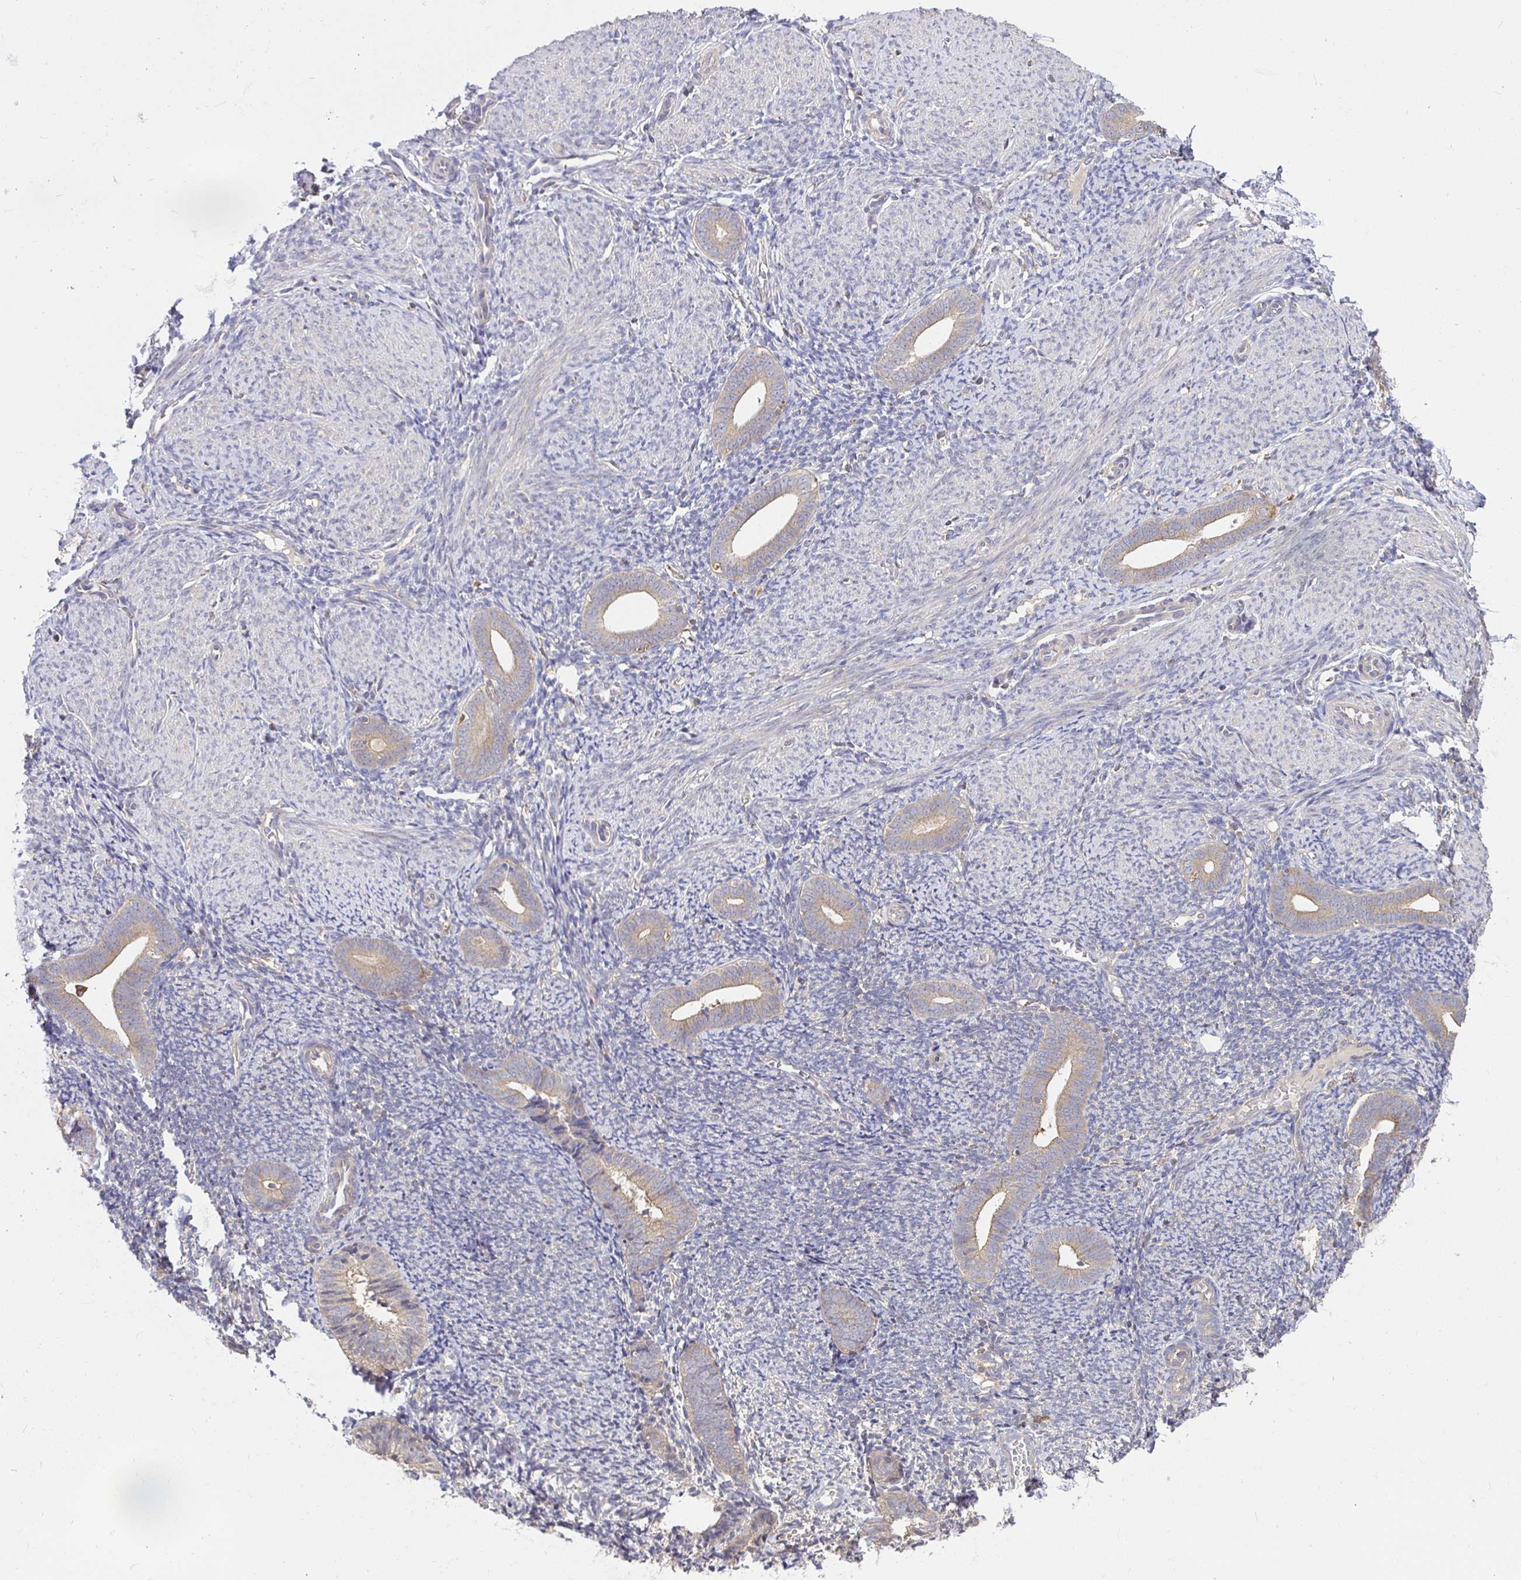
{"staining": {"intensity": "negative", "quantity": "none", "location": "none"}, "tissue": "endometrium", "cell_type": "Cells in endometrial stroma", "image_type": "normal", "snomed": [{"axis": "morphology", "description": "Normal tissue, NOS"}, {"axis": "topography", "description": "Endometrium"}], "caption": "Immunohistochemistry photomicrograph of unremarkable endometrium: endometrium stained with DAB demonstrates no significant protein staining in cells in endometrial stroma. The staining is performed using DAB brown chromogen with nuclei counter-stained in using hematoxylin.", "gene": "ATP6V1F", "patient": {"sex": "female", "age": 39}}